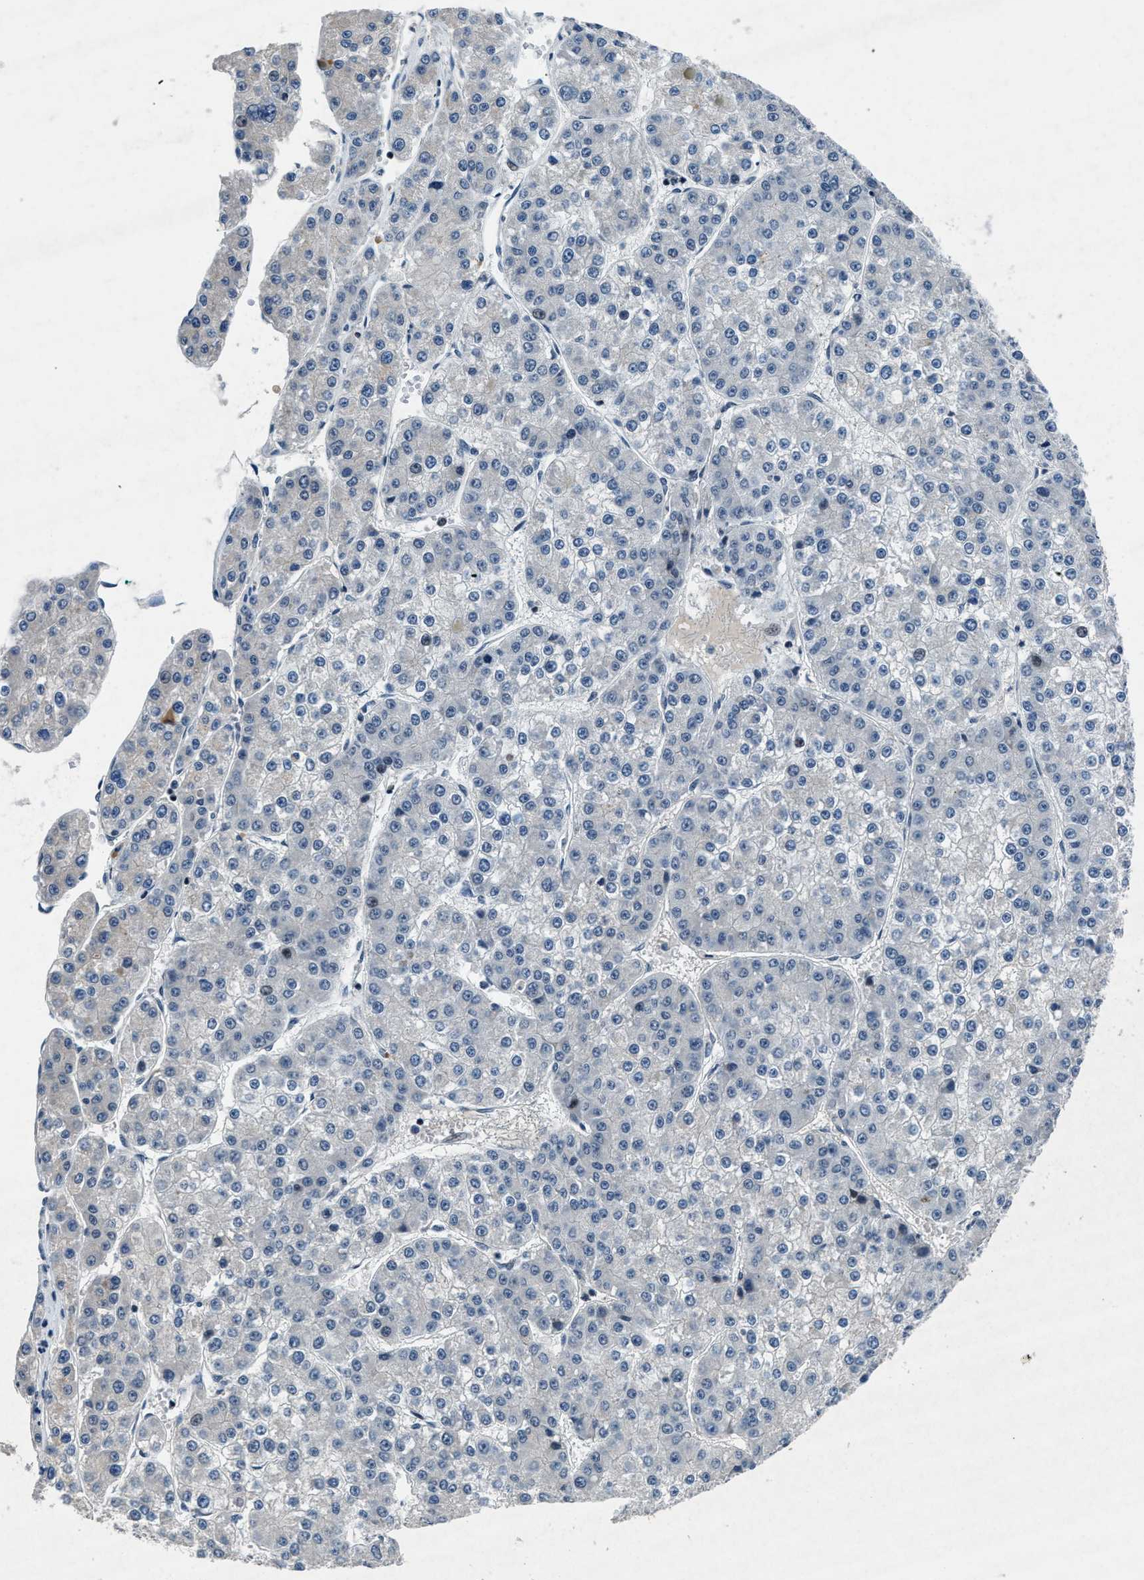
{"staining": {"intensity": "negative", "quantity": "none", "location": "none"}, "tissue": "liver cancer", "cell_type": "Tumor cells", "image_type": "cancer", "snomed": [{"axis": "morphology", "description": "Carcinoma, Hepatocellular, NOS"}, {"axis": "topography", "description": "Liver"}], "caption": "Immunohistochemical staining of human liver cancer shows no significant positivity in tumor cells. Nuclei are stained in blue.", "gene": "PHLDA1", "patient": {"sex": "female", "age": 73}}